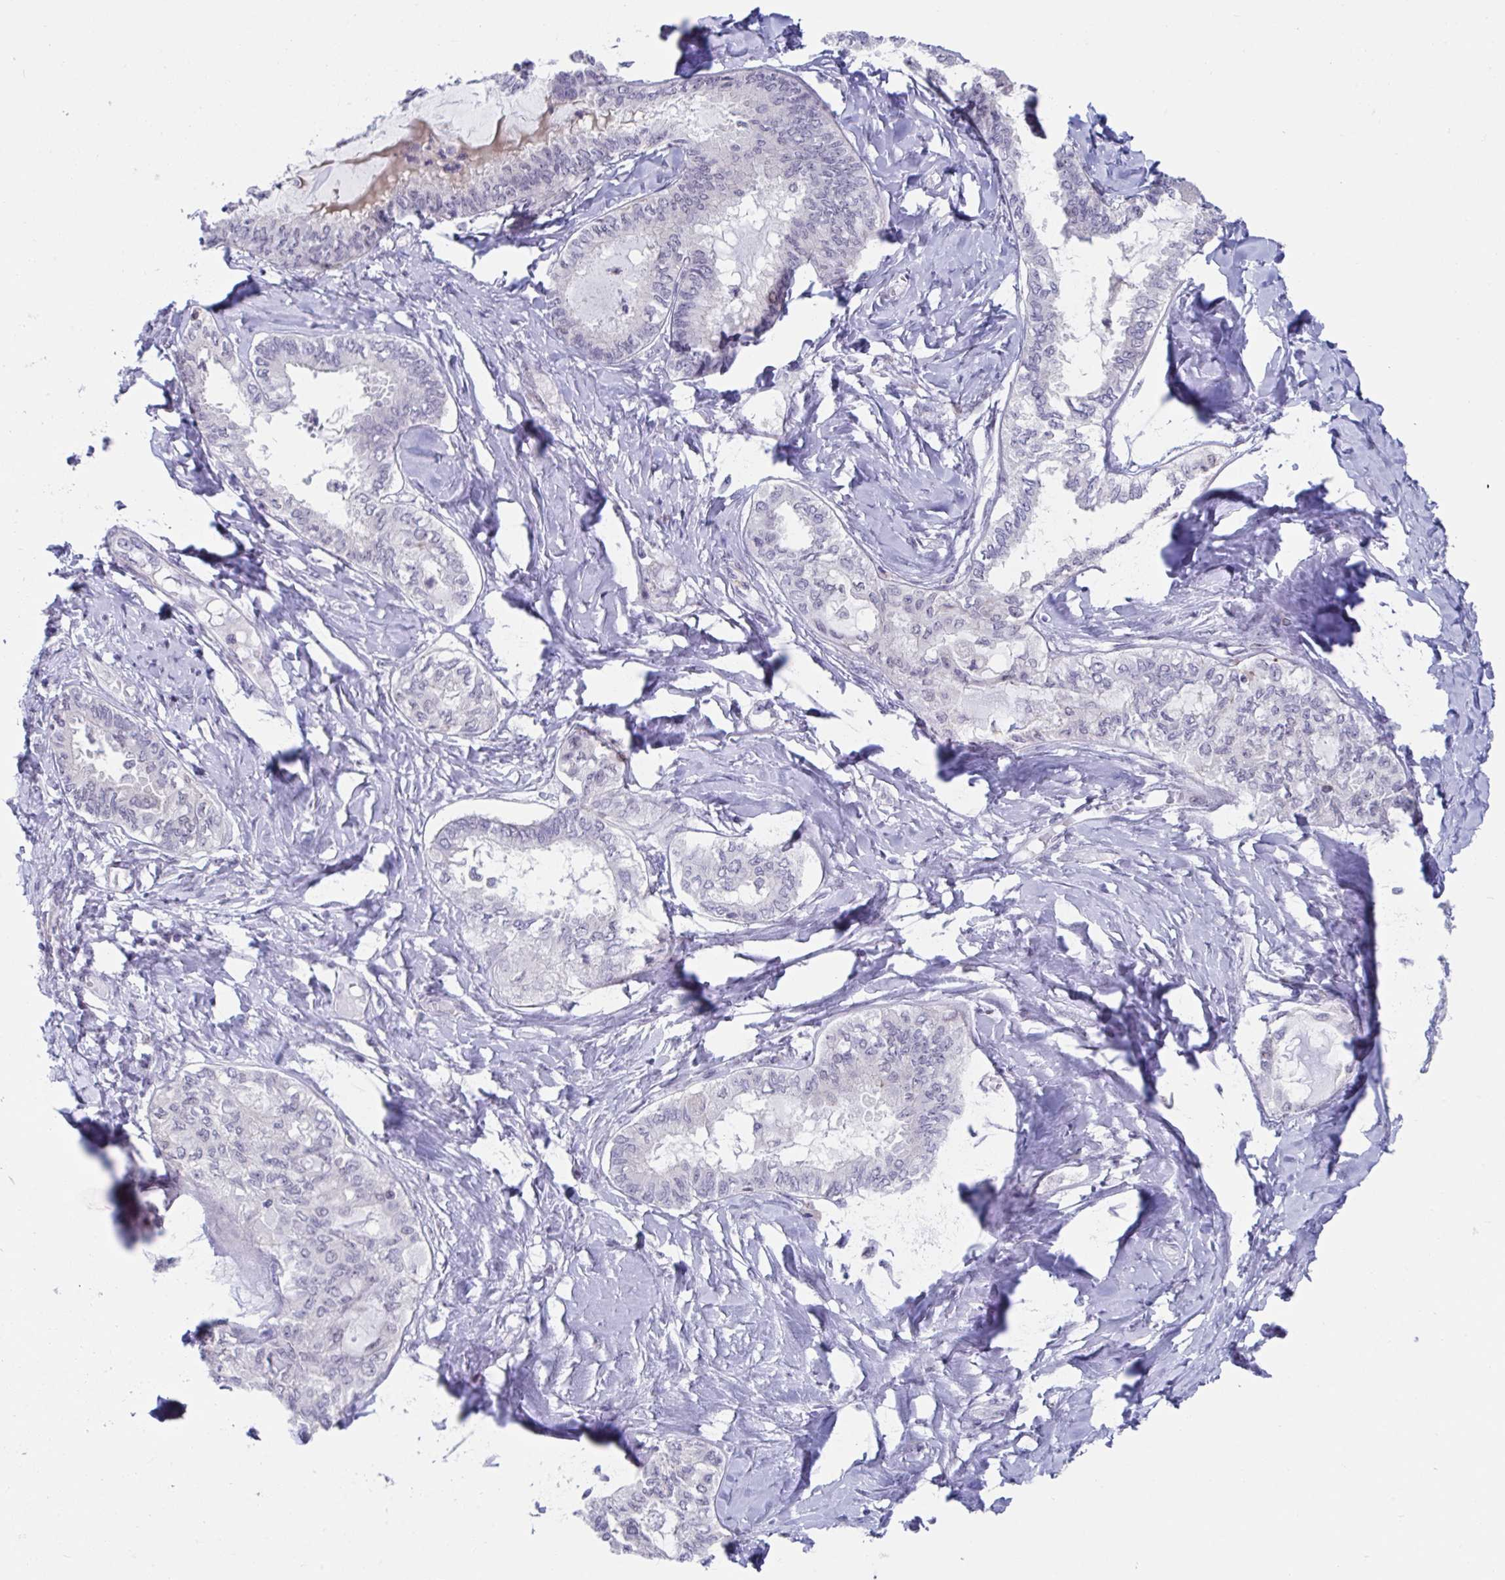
{"staining": {"intensity": "negative", "quantity": "none", "location": "none"}, "tissue": "ovarian cancer", "cell_type": "Tumor cells", "image_type": "cancer", "snomed": [{"axis": "morphology", "description": "Carcinoma, endometroid"}, {"axis": "topography", "description": "Ovary"}], "caption": "DAB (3,3'-diaminobenzidine) immunohistochemical staining of ovarian endometroid carcinoma reveals no significant staining in tumor cells.", "gene": "WDR72", "patient": {"sex": "female", "age": 70}}